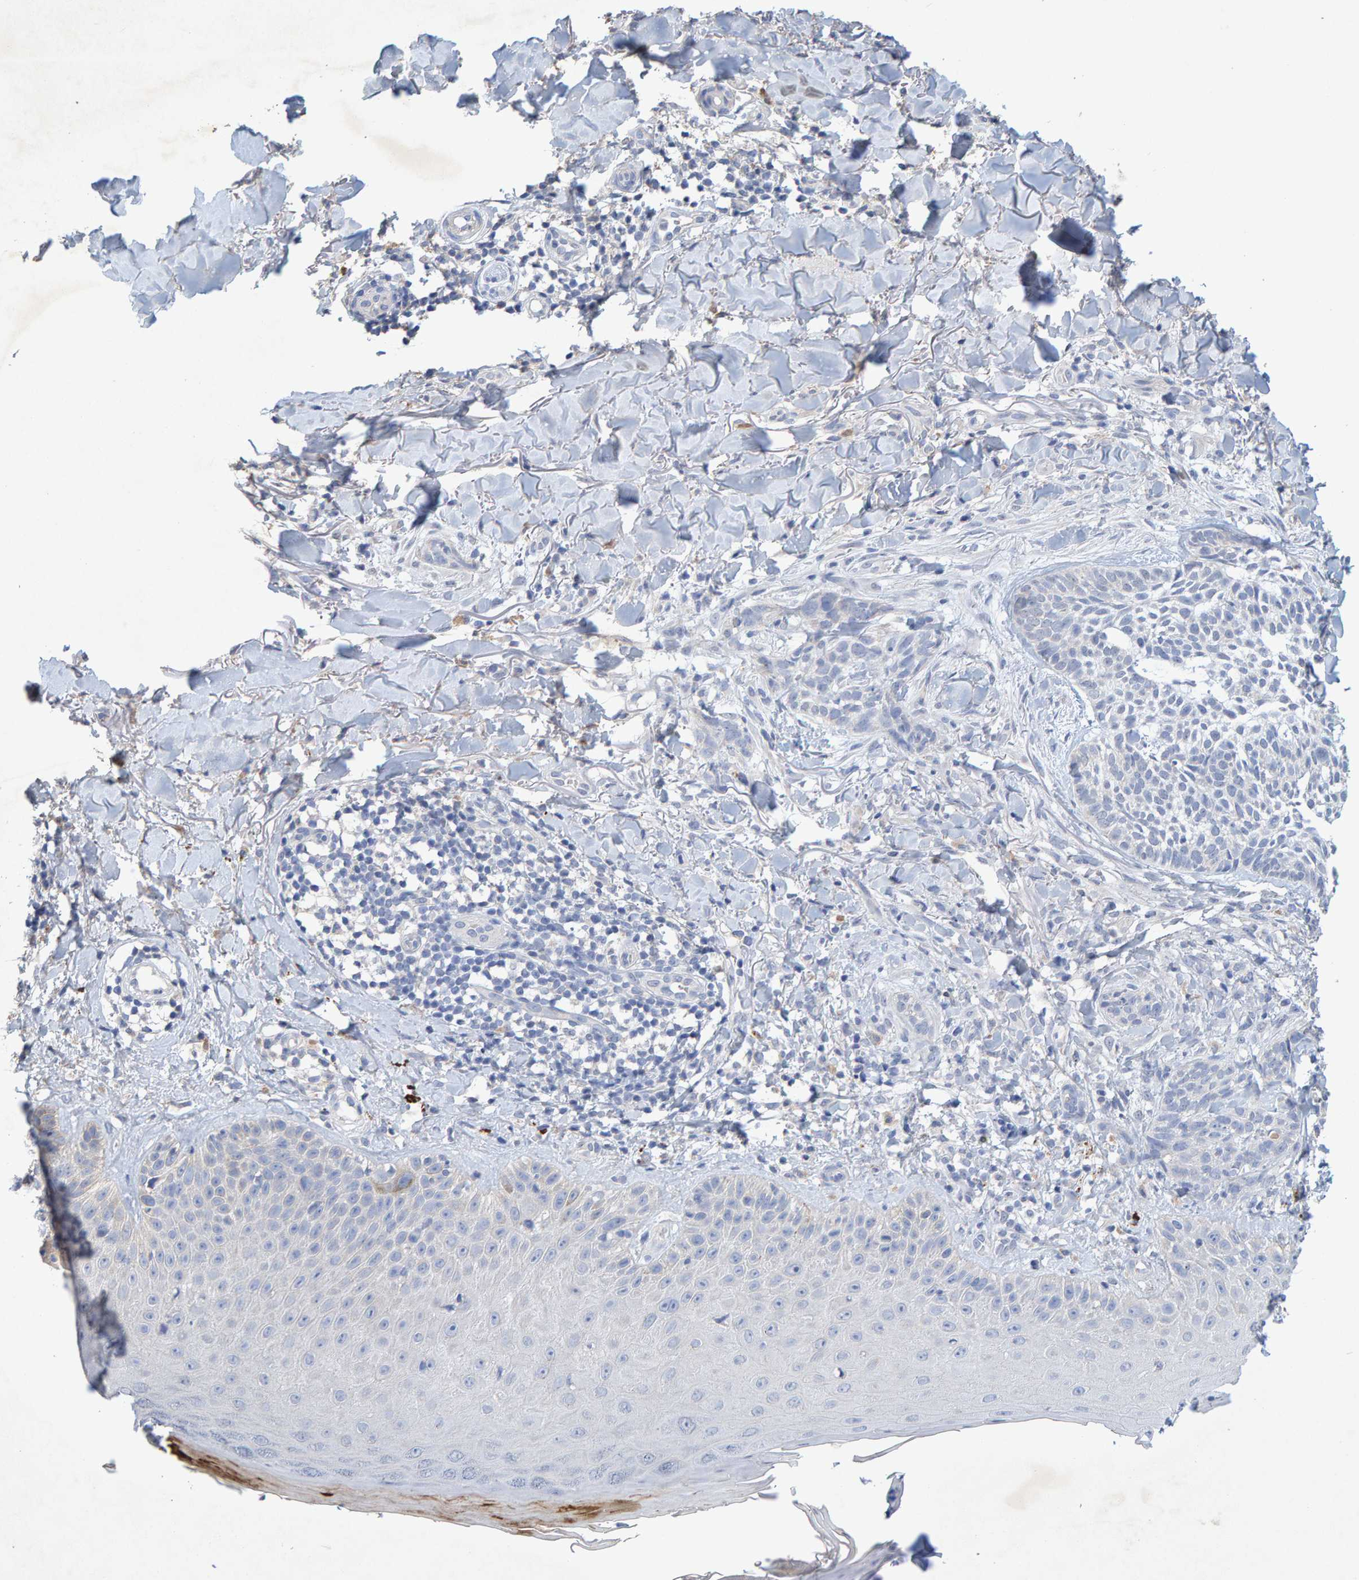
{"staining": {"intensity": "negative", "quantity": "none", "location": "none"}, "tissue": "skin cancer", "cell_type": "Tumor cells", "image_type": "cancer", "snomed": [{"axis": "morphology", "description": "Normal tissue, NOS"}, {"axis": "morphology", "description": "Basal cell carcinoma"}, {"axis": "topography", "description": "Skin"}], "caption": "Immunohistochemistry of skin cancer (basal cell carcinoma) reveals no staining in tumor cells.", "gene": "CTH", "patient": {"sex": "male", "age": 67}}